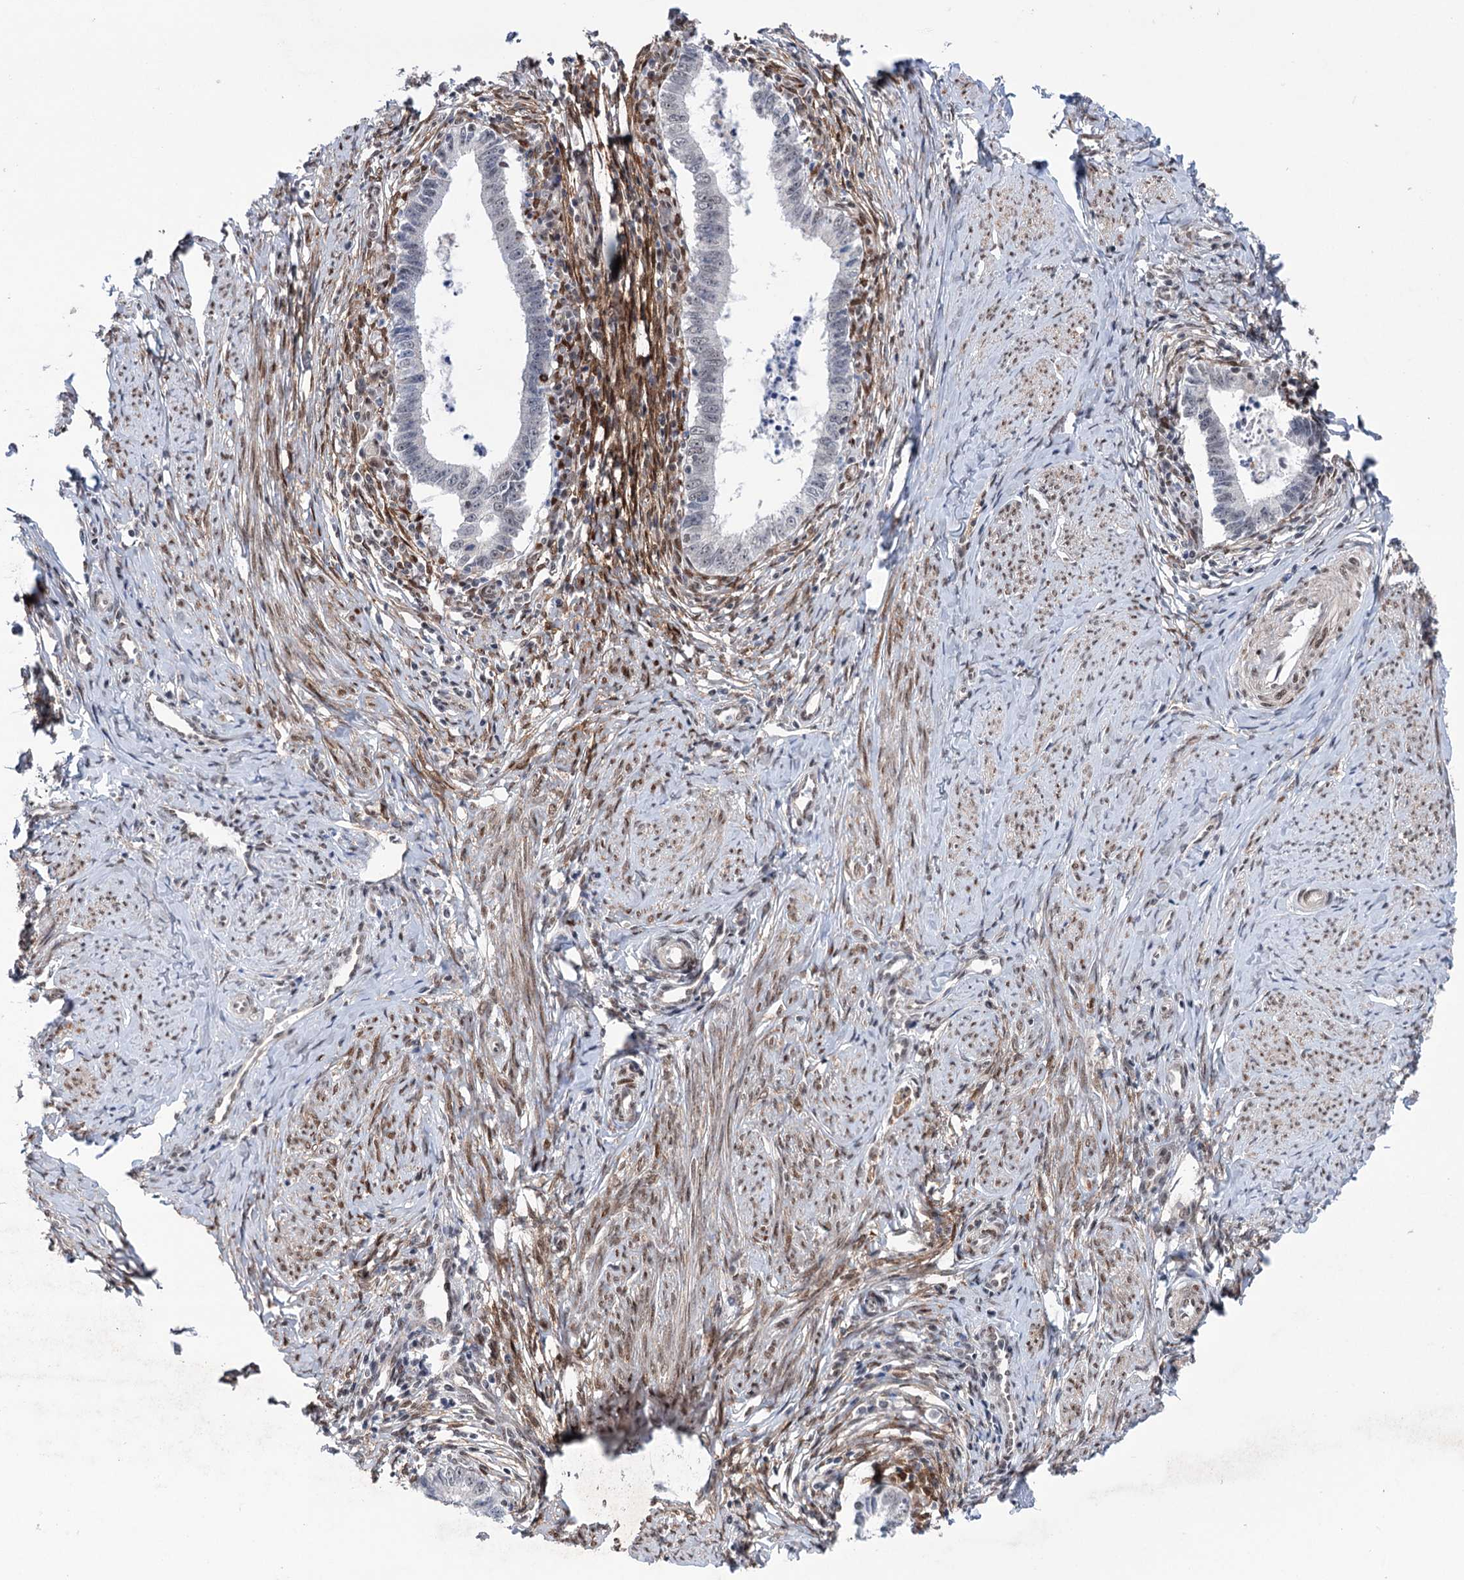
{"staining": {"intensity": "weak", "quantity": "<25%", "location": "nuclear"}, "tissue": "cervical cancer", "cell_type": "Tumor cells", "image_type": "cancer", "snomed": [{"axis": "morphology", "description": "Adenocarcinoma, NOS"}, {"axis": "topography", "description": "Cervix"}], "caption": "High power microscopy image of an IHC image of cervical cancer, revealing no significant positivity in tumor cells.", "gene": "FAM53A", "patient": {"sex": "female", "age": 36}}